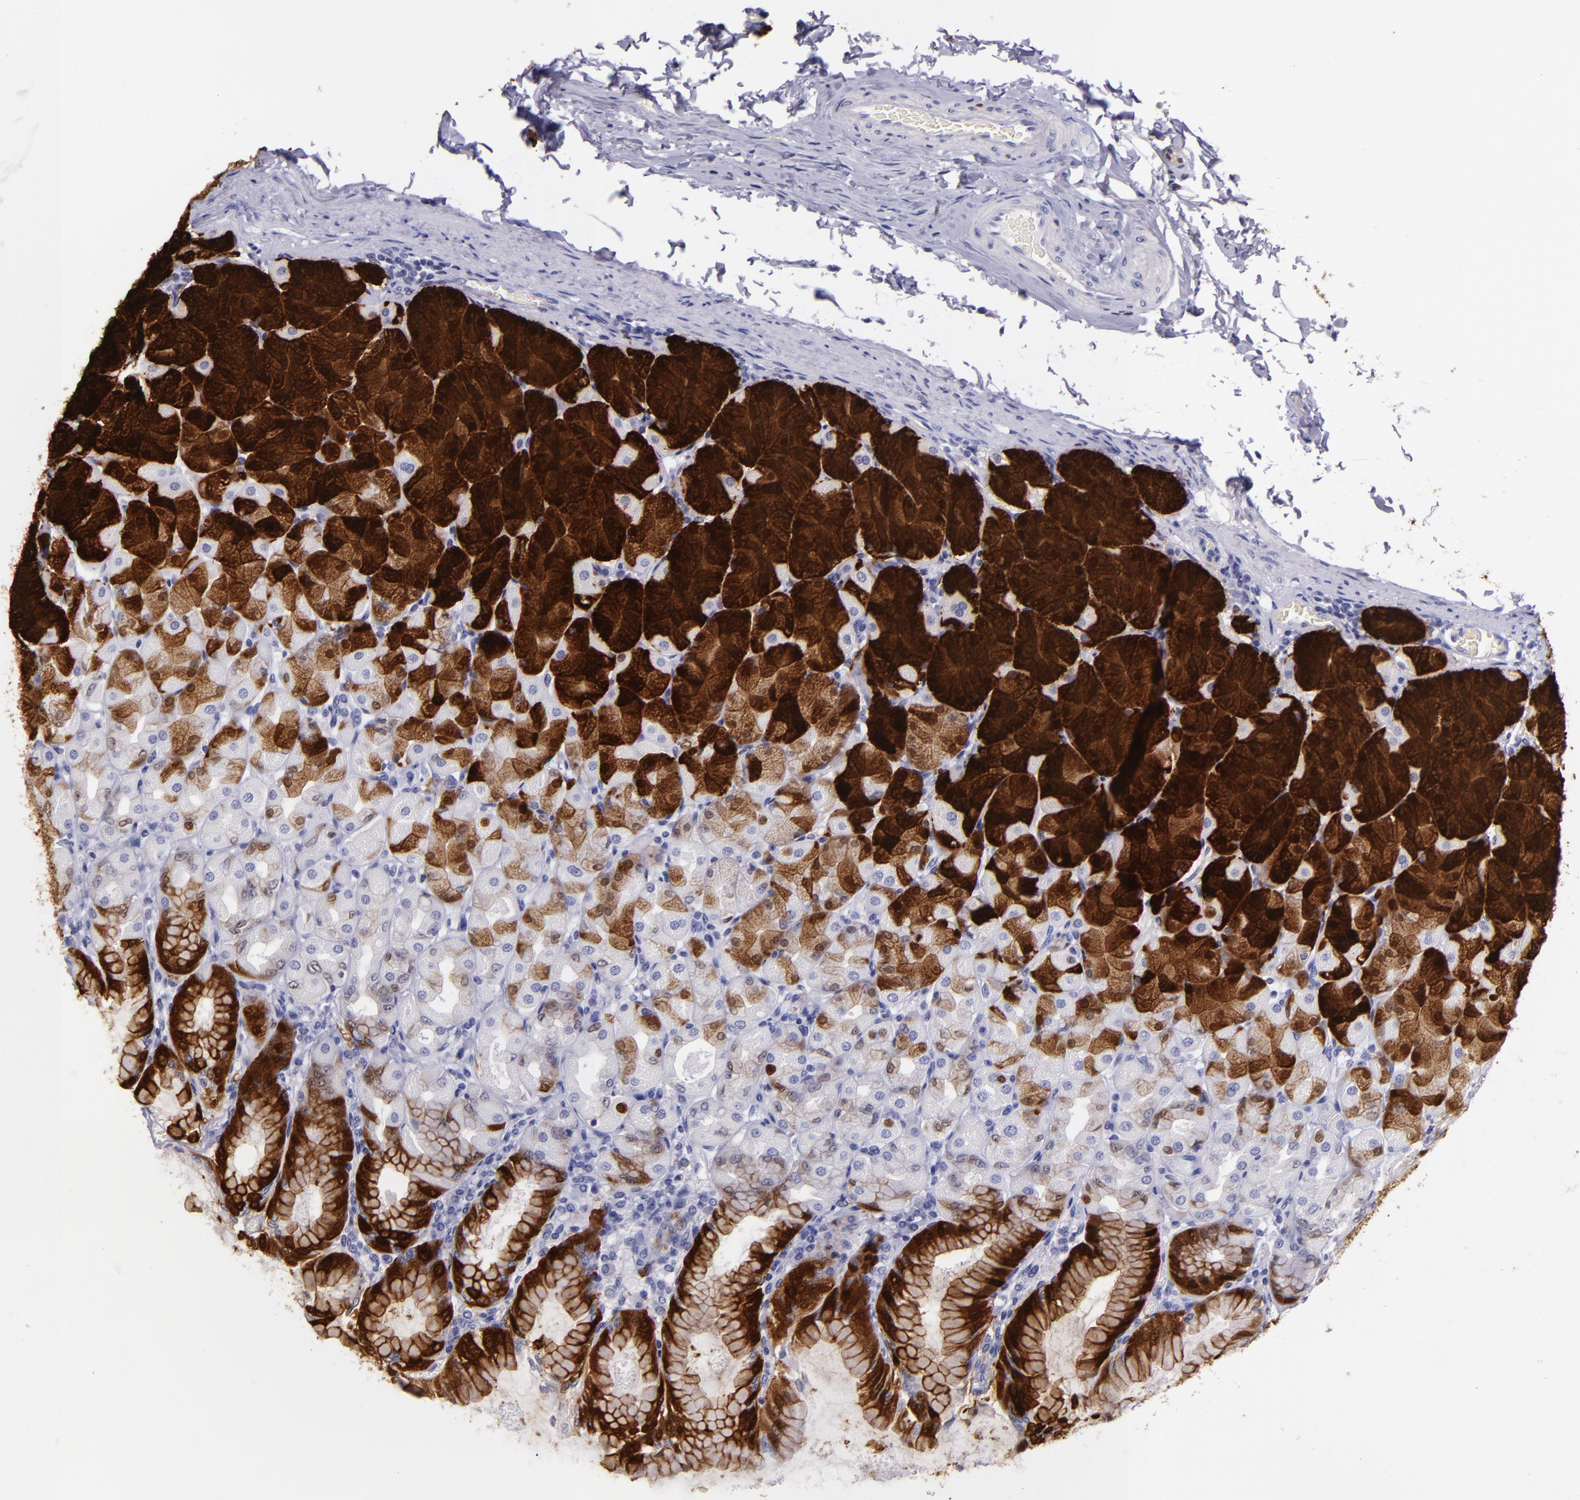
{"staining": {"intensity": "strong", "quantity": "25%-75%", "location": "cytoplasmic/membranous,nuclear"}, "tissue": "stomach", "cell_type": "Glandular cells", "image_type": "normal", "snomed": [{"axis": "morphology", "description": "Normal tissue, NOS"}, {"axis": "topography", "description": "Stomach, upper"}], "caption": "Immunohistochemistry (IHC) (DAB (3,3'-diaminobenzidine)) staining of normal human stomach shows strong cytoplasmic/membranous,nuclear protein positivity in approximately 25%-75% of glandular cells.", "gene": "MT1A", "patient": {"sex": "female", "age": 56}}